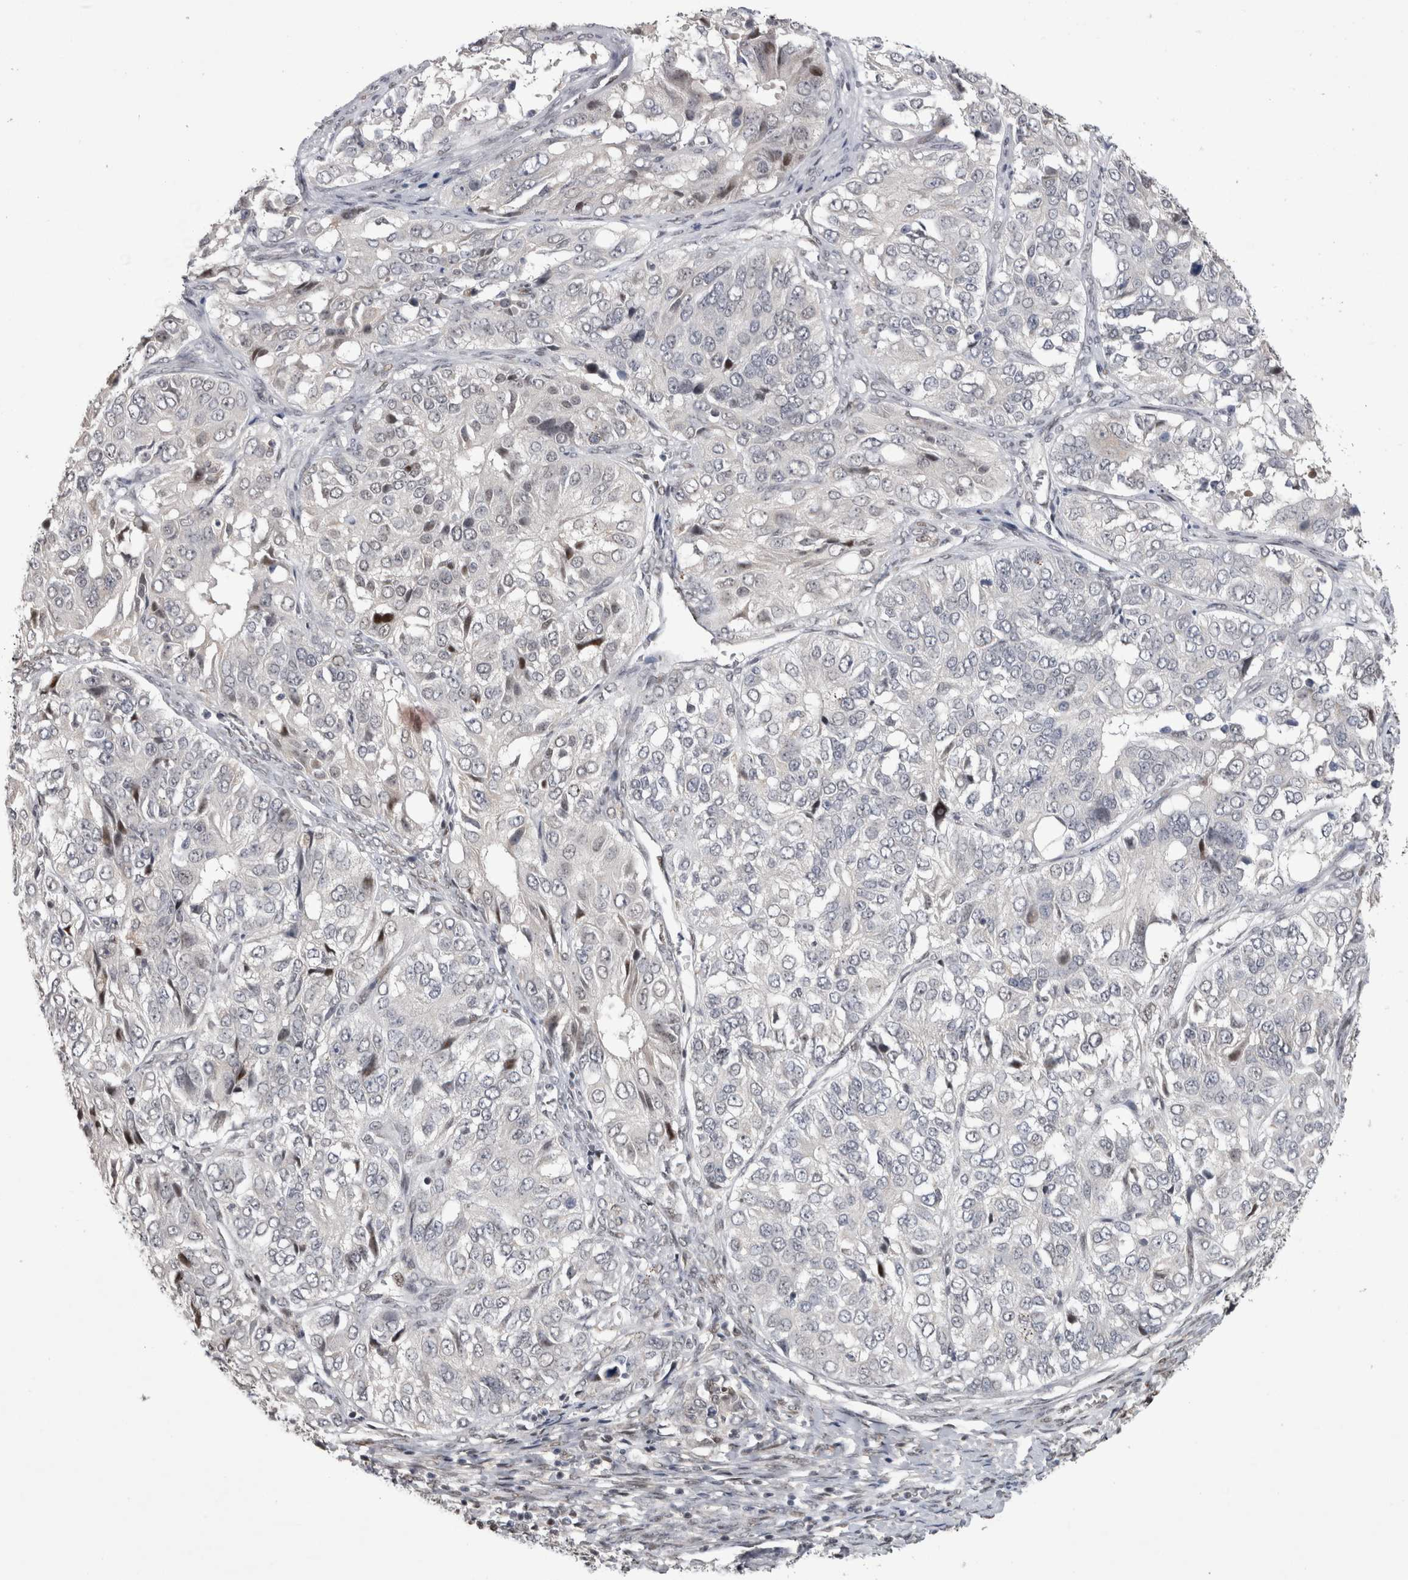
{"staining": {"intensity": "negative", "quantity": "none", "location": "none"}, "tissue": "ovarian cancer", "cell_type": "Tumor cells", "image_type": "cancer", "snomed": [{"axis": "morphology", "description": "Carcinoma, endometroid"}, {"axis": "topography", "description": "Ovary"}], "caption": "The histopathology image reveals no staining of tumor cells in ovarian endometroid carcinoma.", "gene": "IFI44", "patient": {"sex": "female", "age": 51}}